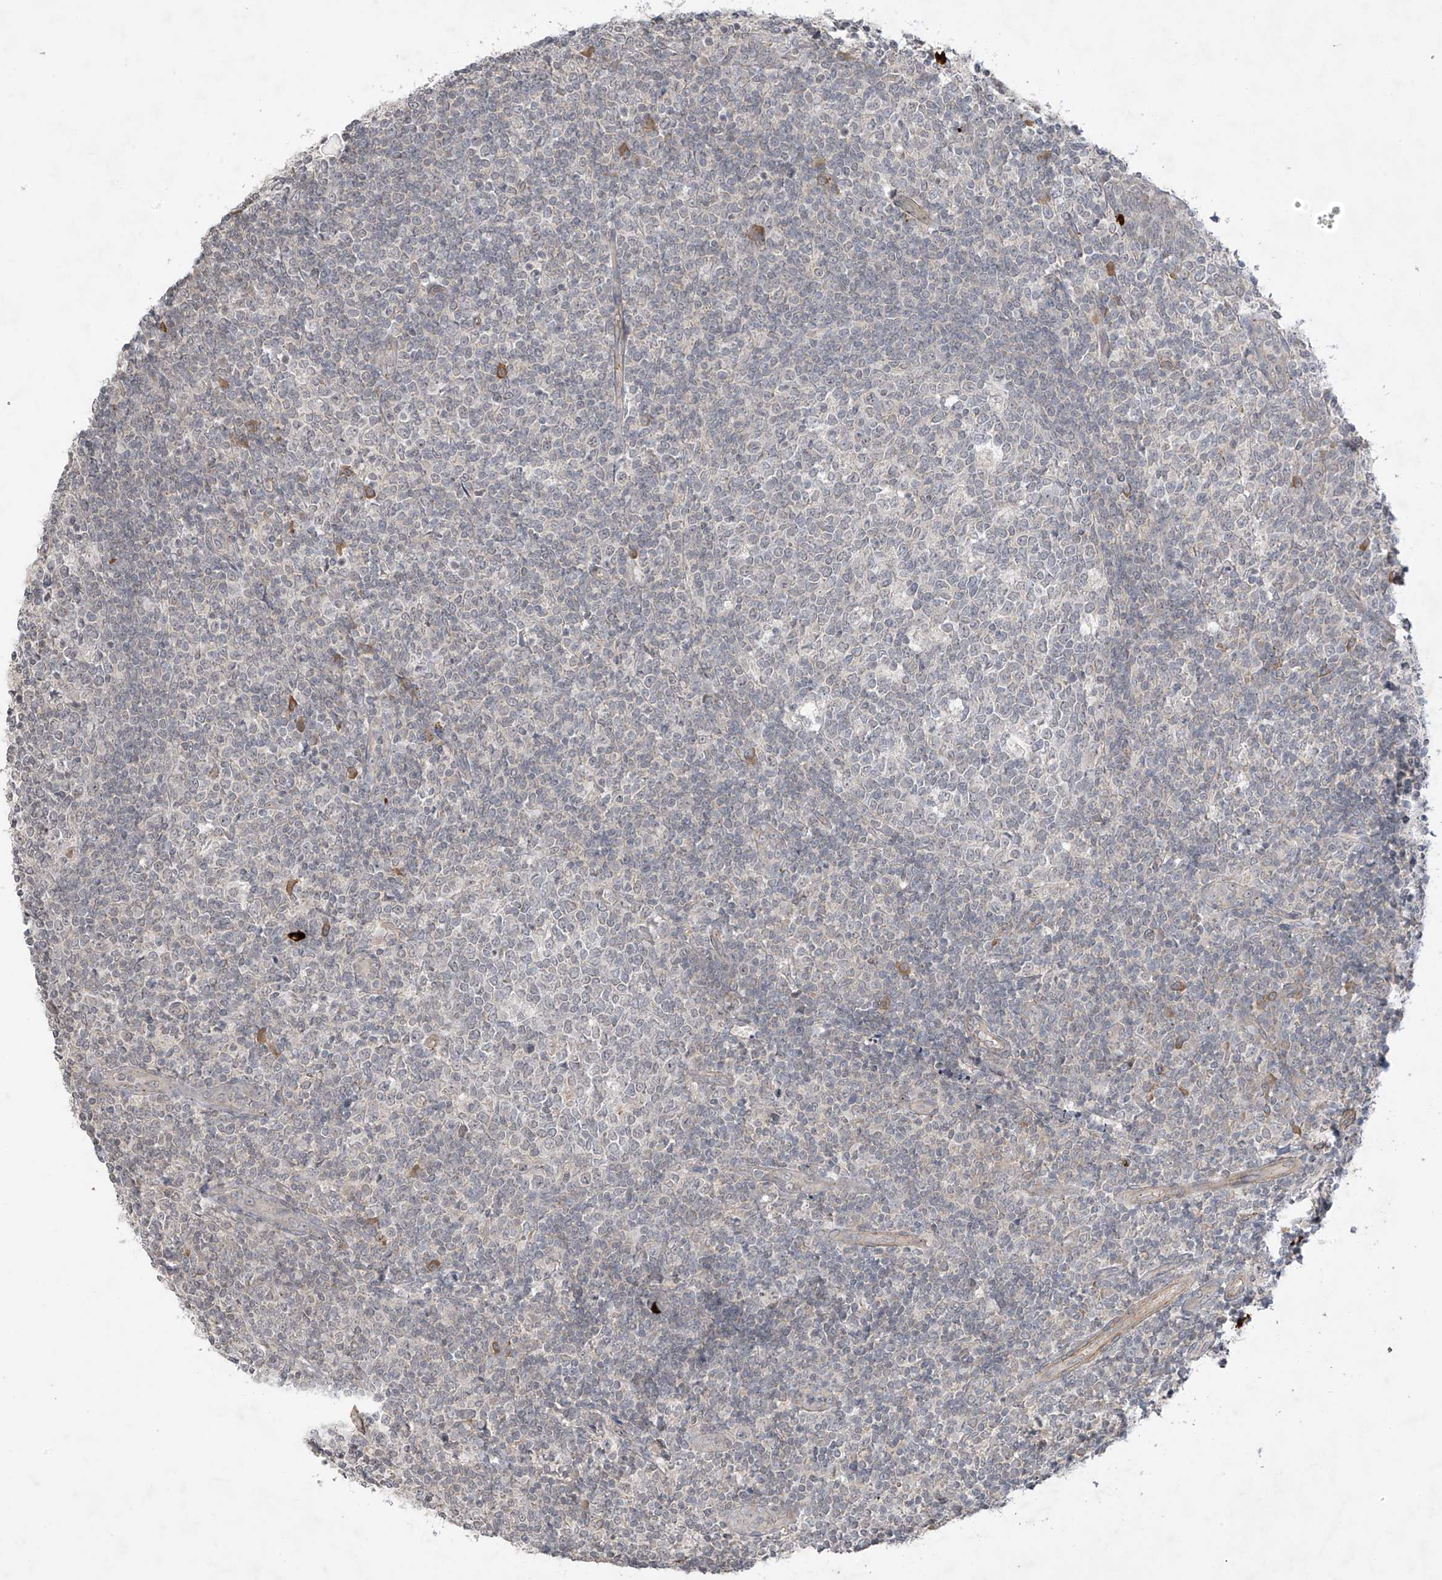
{"staining": {"intensity": "negative", "quantity": "none", "location": "none"}, "tissue": "tonsil", "cell_type": "Germinal center cells", "image_type": "normal", "snomed": [{"axis": "morphology", "description": "Normal tissue, NOS"}, {"axis": "topography", "description": "Tonsil"}], "caption": "High power microscopy micrograph of an immunohistochemistry (IHC) photomicrograph of benign tonsil, revealing no significant staining in germinal center cells.", "gene": "DGKQ", "patient": {"sex": "female", "age": 19}}